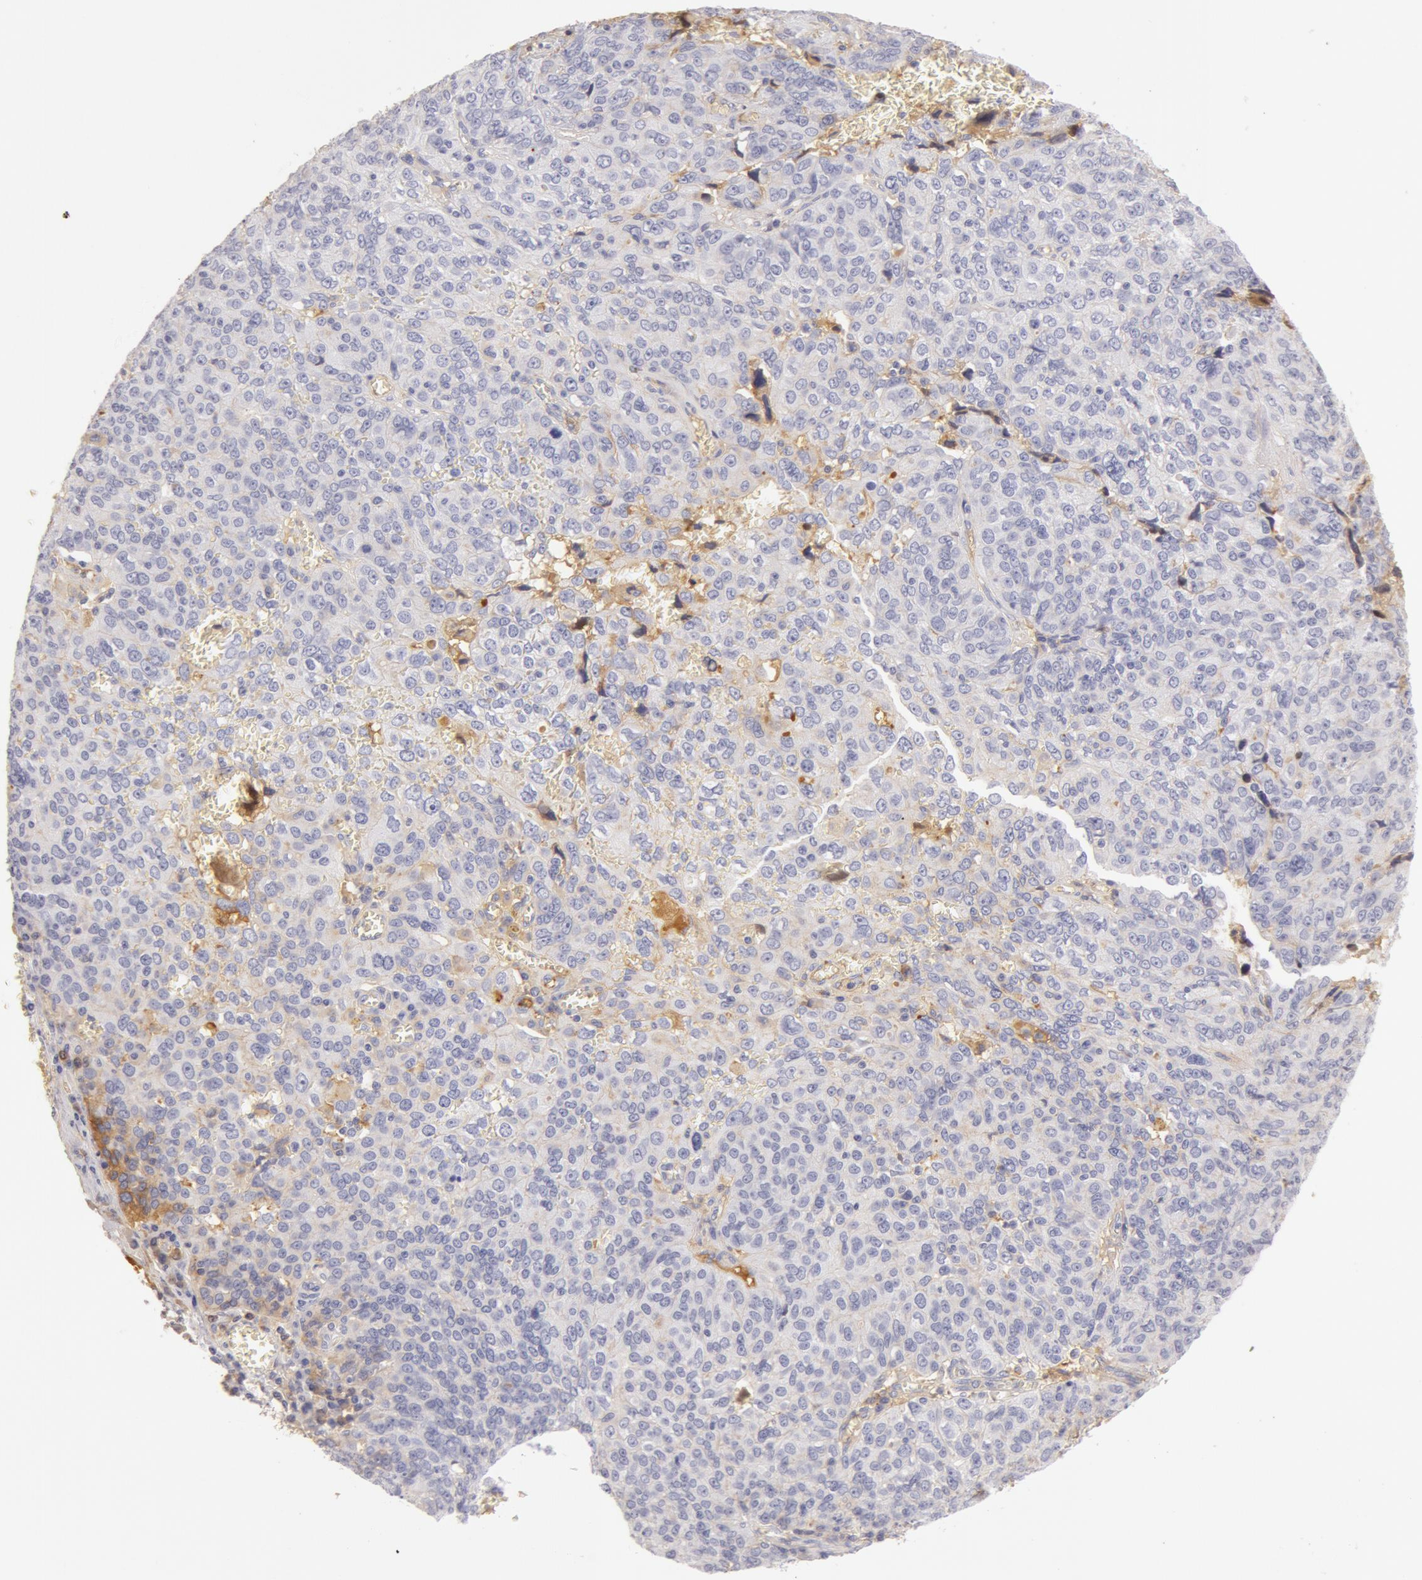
{"staining": {"intensity": "negative", "quantity": "none", "location": "none"}, "tissue": "ovarian cancer", "cell_type": "Tumor cells", "image_type": "cancer", "snomed": [{"axis": "morphology", "description": "Carcinoma, endometroid"}, {"axis": "topography", "description": "Ovary"}], "caption": "The IHC photomicrograph has no significant expression in tumor cells of ovarian endometroid carcinoma tissue. Brightfield microscopy of immunohistochemistry stained with DAB (3,3'-diaminobenzidine) (brown) and hematoxylin (blue), captured at high magnification.", "gene": "AHSG", "patient": {"sex": "female", "age": 75}}